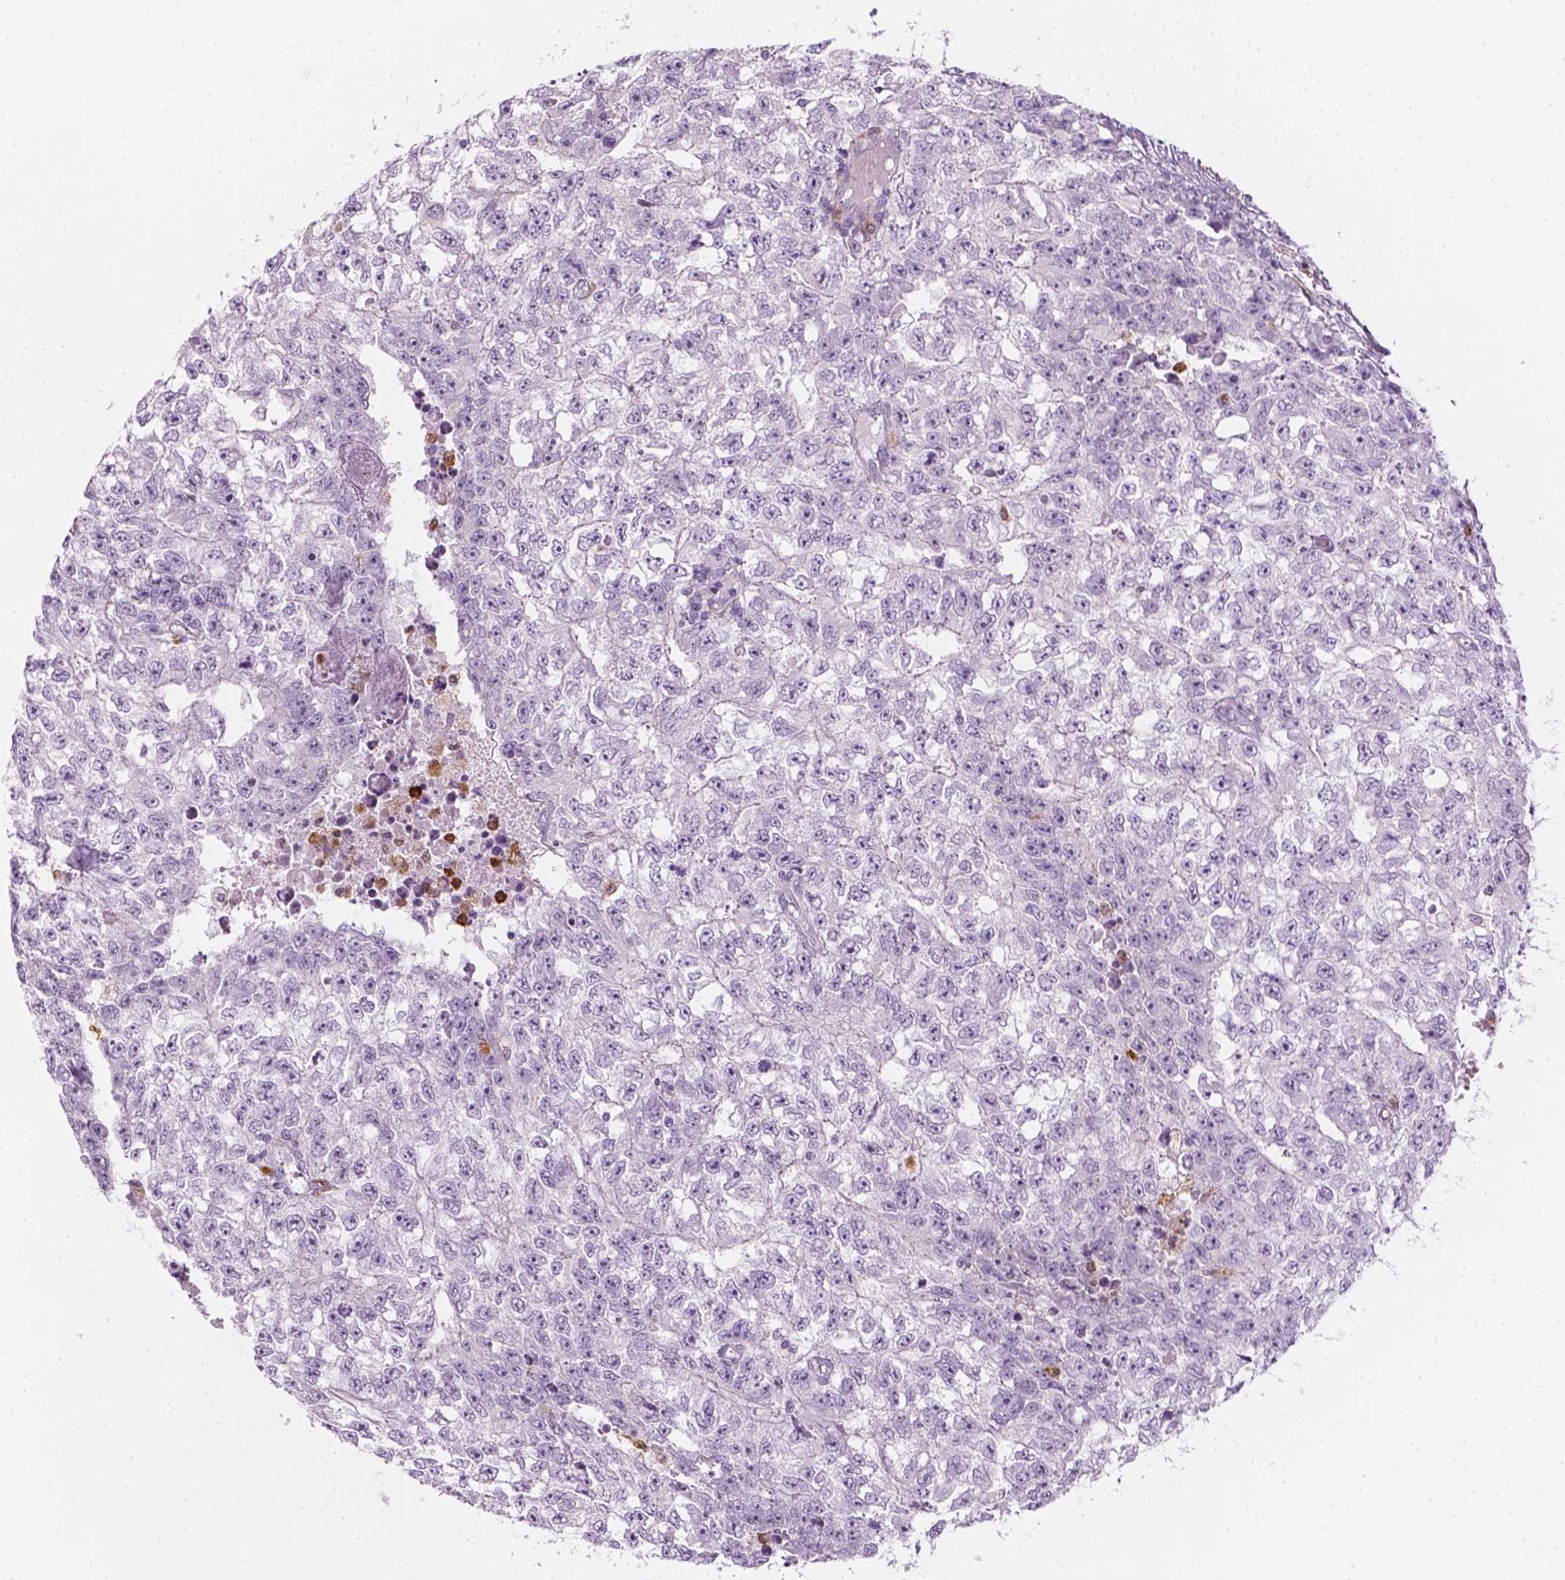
{"staining": {"intensity": "negative", "quantity": "none", "location": "none"}, "tissue": "testis cancer", "cell_type": "Tumor cells", "image_type": "cancer", "snomed": [{"axis": "morphology", "description": "Carcinoma, Embryonal, NOS"}, {"axis": "morphology", "description": "Teratoma, malignant, NOS"}, {"axis": "topography", "description": "Testis"}], "caption": "An image of human testis cancer is negative for staining in tumor cells.", "gene": "CES1", "patient": {"sex": "male", "age": 24}}